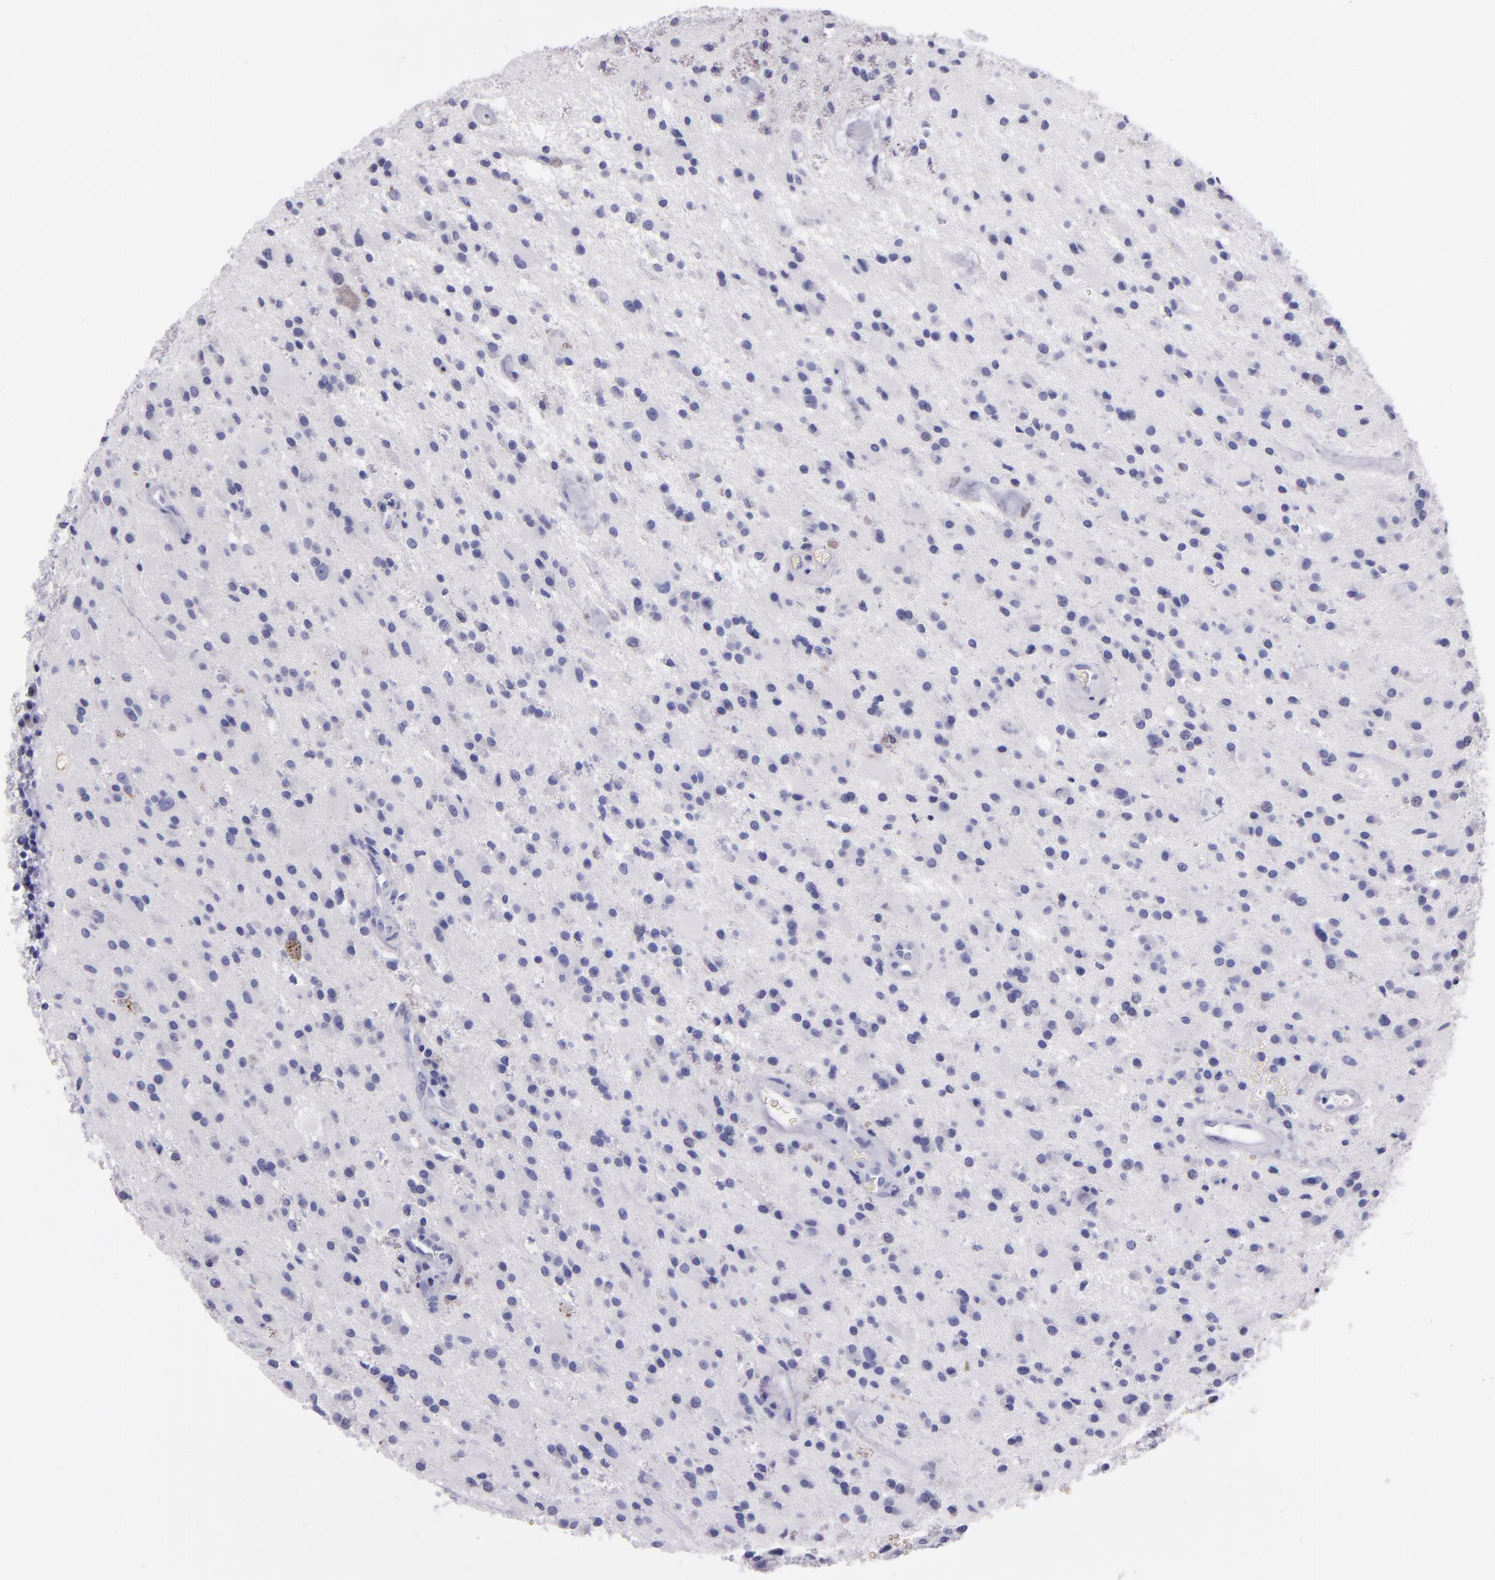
{"staining": {"intensity": "negative", "quantity": "none", "location": "none"}, "tissue": "glioma", "cell_type": "Tumor cells", "image_type": "cancer", "snomed": [{"axis": "morphology", "description": "Glioma, malignant, Low grade"}, {"axis": "topography", "description": "Brain"}], "caption": "Tumor cells are negative for protein expression in human malignant low-grade glioma.", "gene": "MUC5AC", "patient": {"sex": "male", "age": 58}}